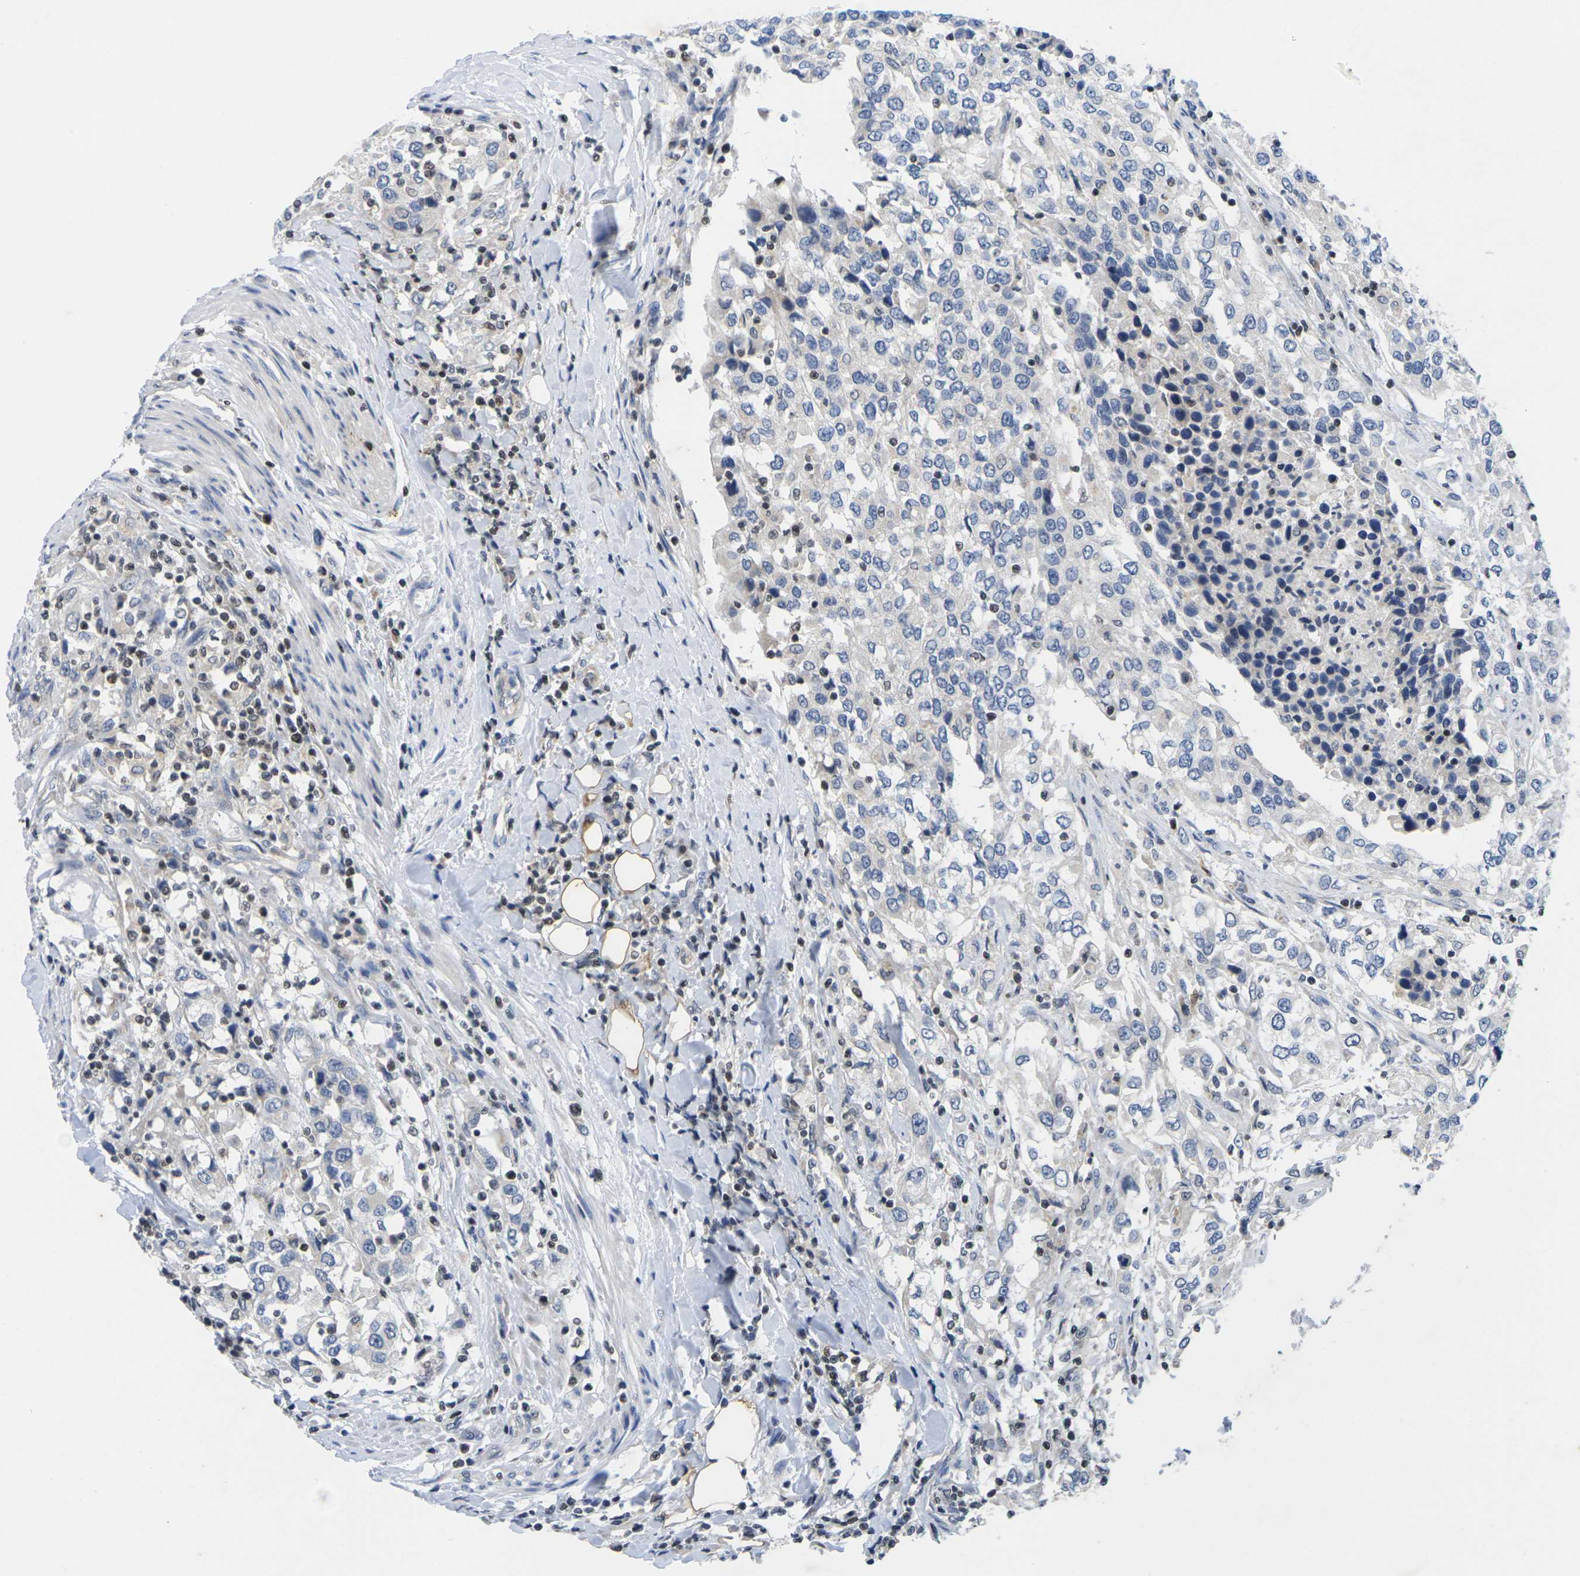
{"staining": {"intensity": "negative", "quantity": "none", "location": "none"}, "tissue": "urothelial cancer", "cell_type": "Tumor cells", "image_type": "cancer", "snomed": [{"axis": "morphology", "description": "Urothelial carcinoma, High grade"}, {"axis": "topography", "description": "Urinary bladder"}], "caption": "Immunohistochemistry of high-grade urothelial carcinoma demonstrates no expression in tumor cells. (DAB IHC visualized using brightfield microscopy, high magnification).", "gene": "IKZF1", "patient": {"sex": "female", "age": 56}}